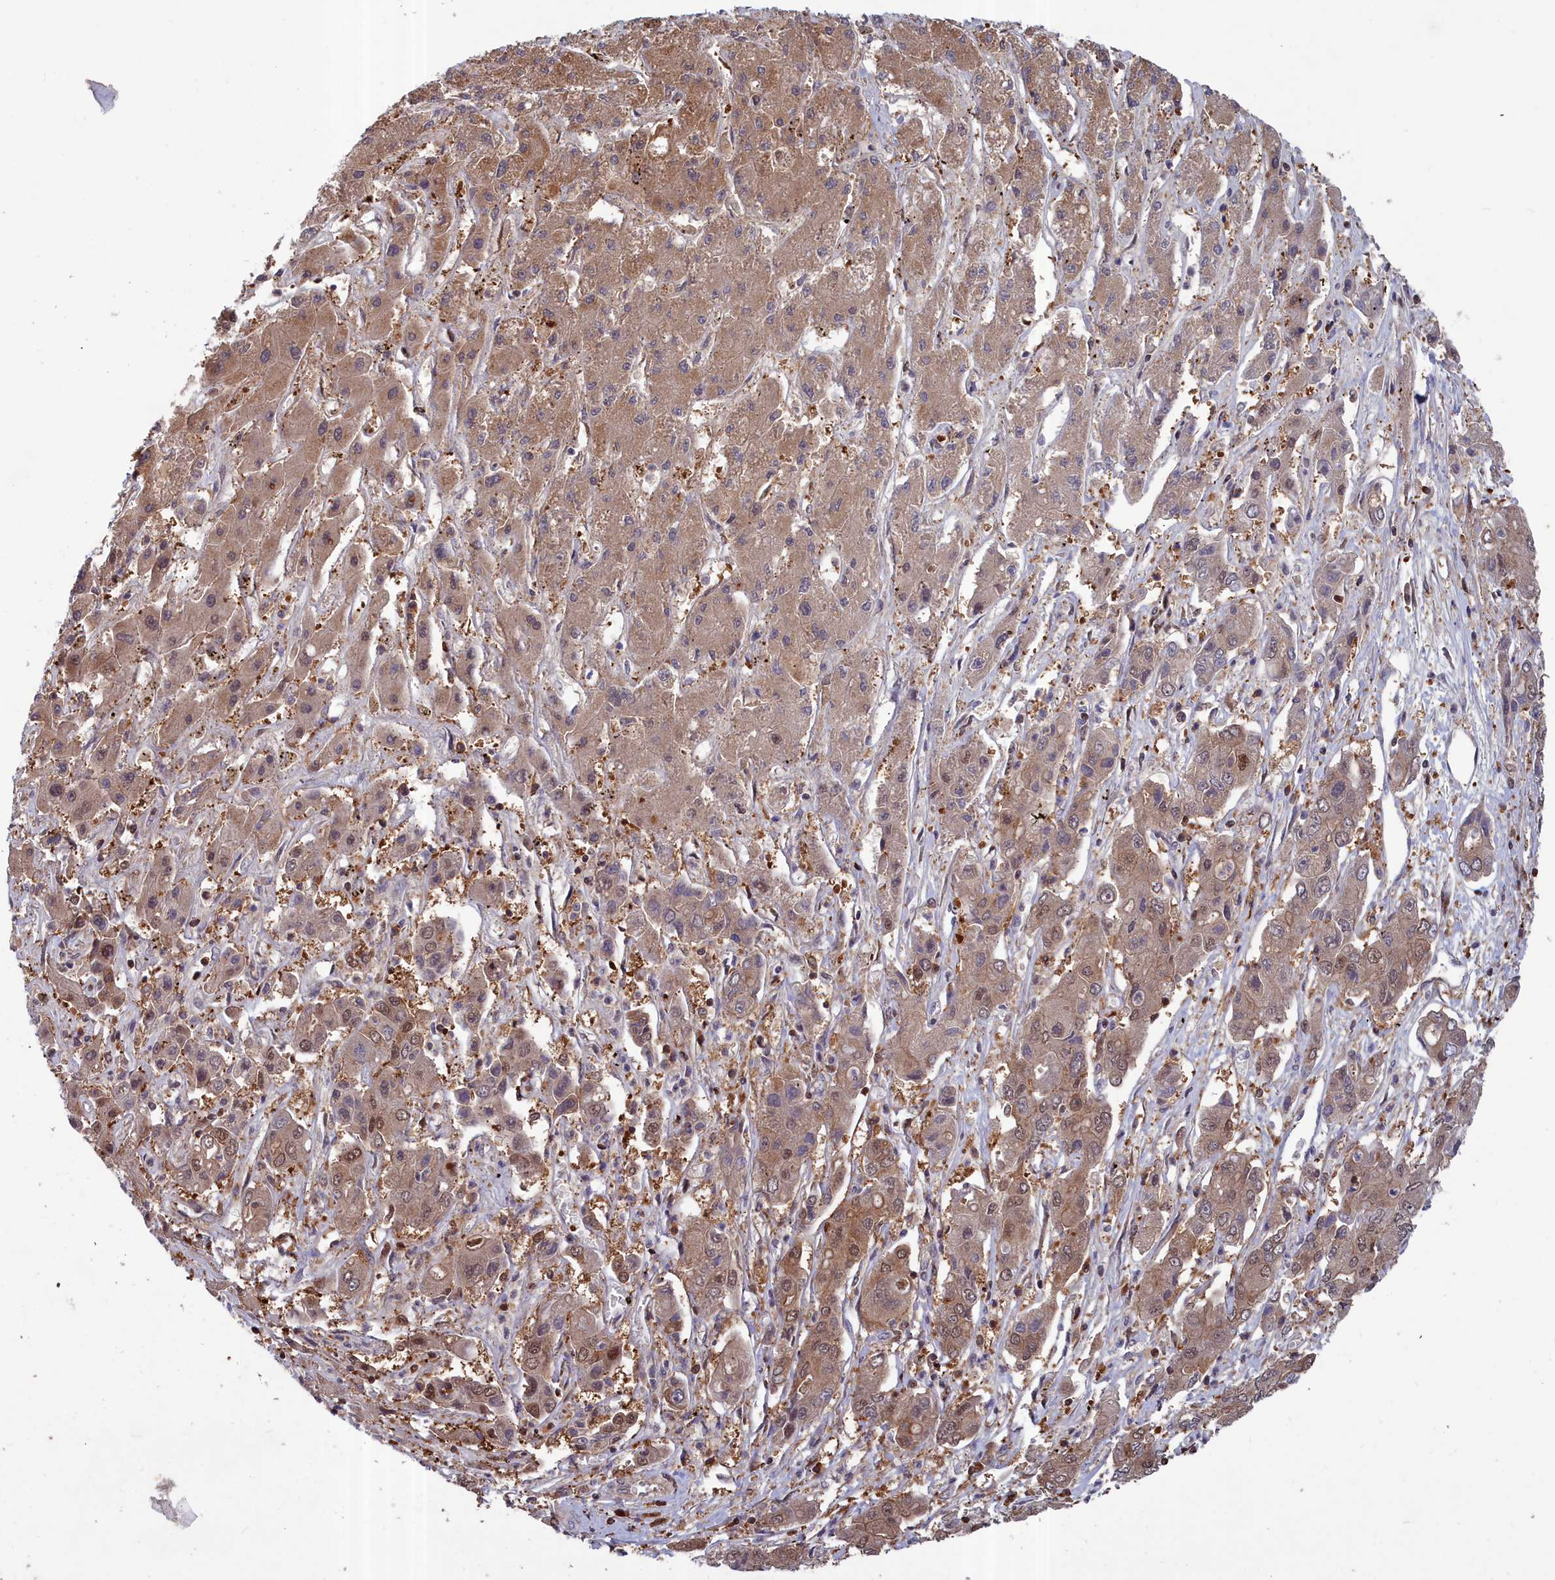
{"staining": {"intensity": "moderate", "quantity": ">75%", "location": "cytoplasmic/membranous"}, "tissue": "liver cancer", "cell_type": "Tumor cells", "image_type": "cancer", "snomed": [{"axis": "morphology", "description": "Cholangiocarcinoma"}, {"axis": "topography", "description": "Liver"}], "caption": "A photomicrograph of human liver cancer (cholangiocarcinoma) stained for a protein displays moderate cytoplasmic/membranous brown staining in tumor cells.", "gene": "GFRA2", "patient": {"sex": "male", "age": 67}}